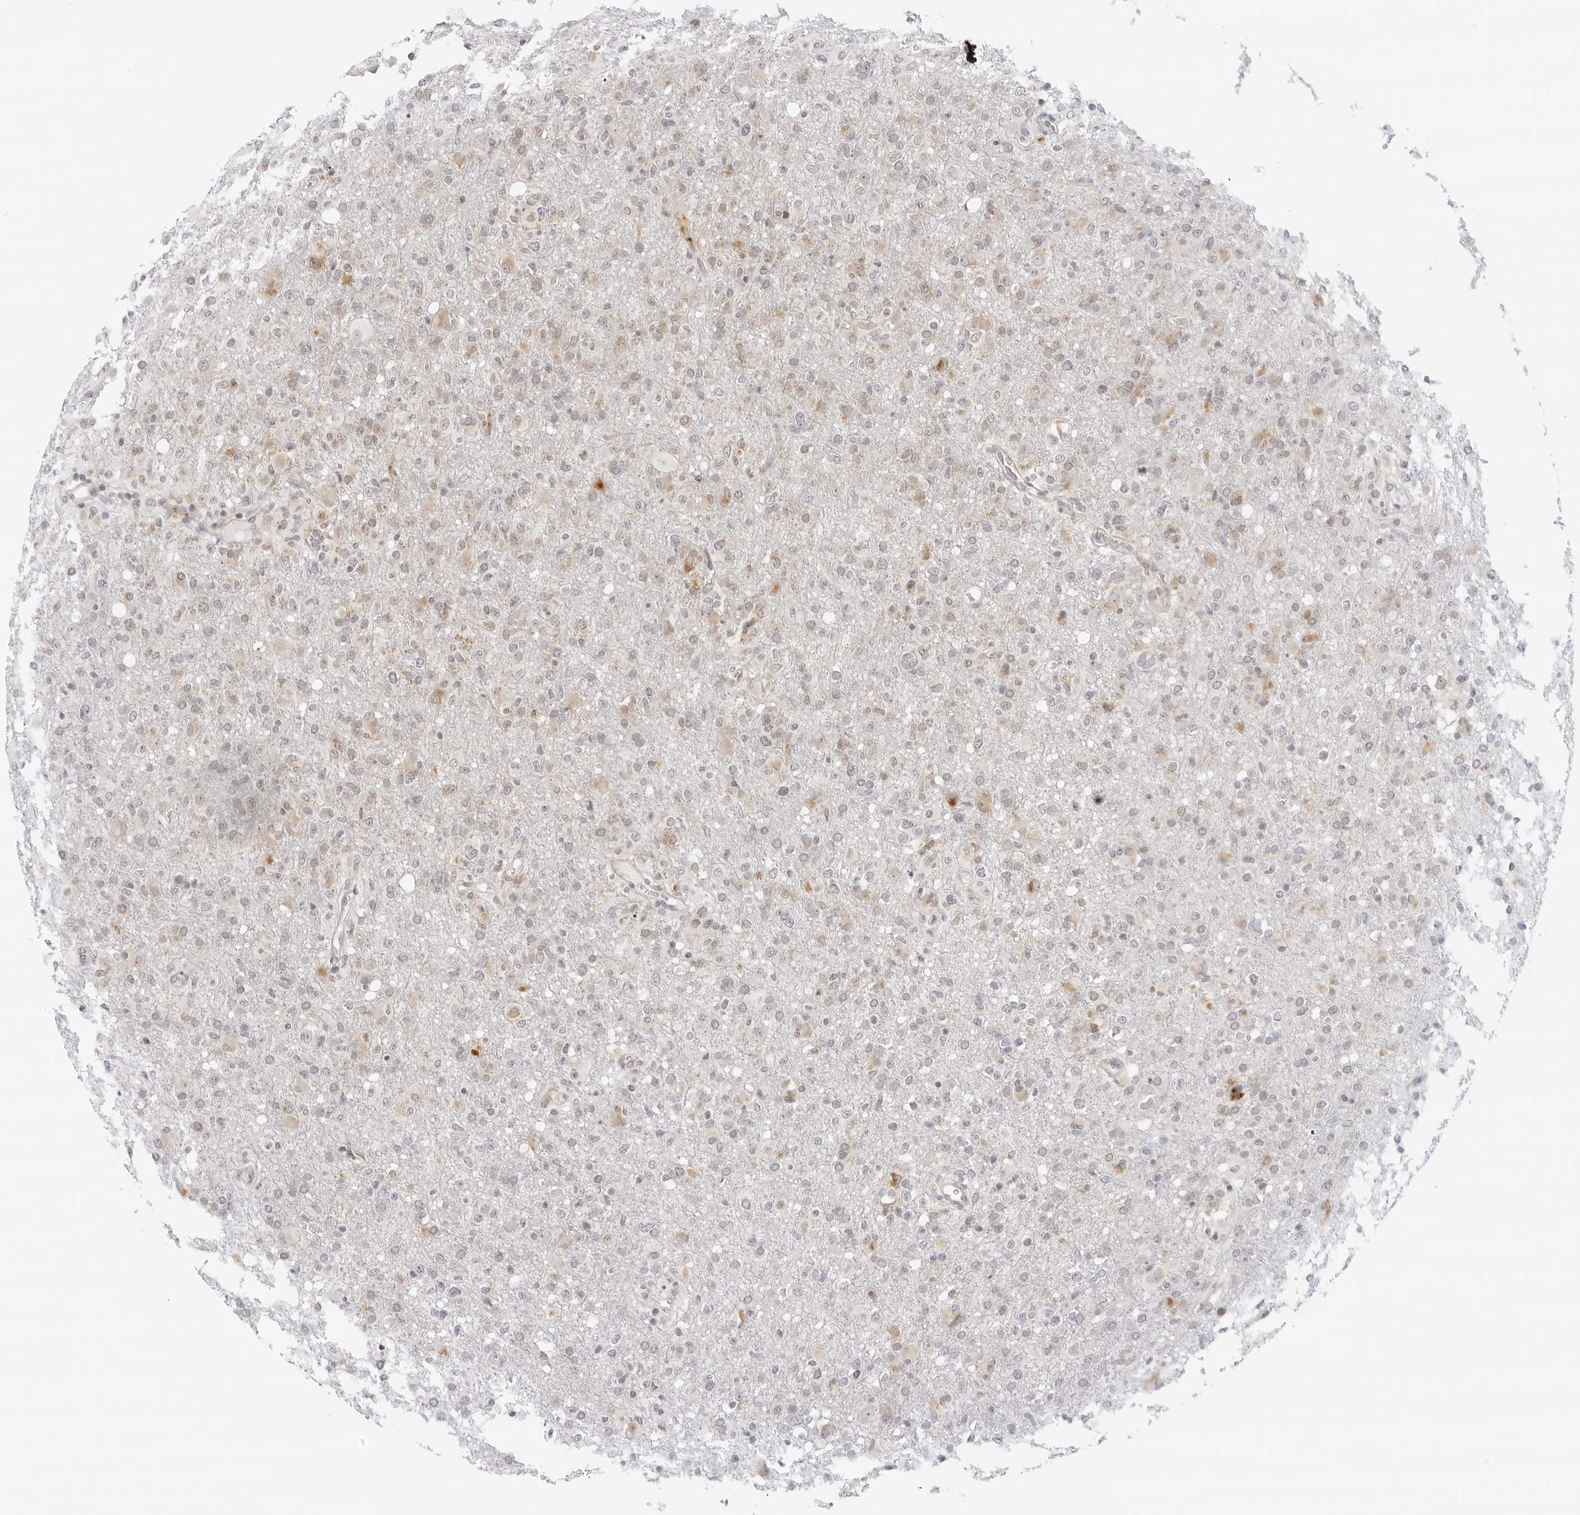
{"staining": {"intensity": "weak", "quantity": "25%-75%", "location": "cytoplasmic/membranous"}, "tissue": "glioma", "cell_type": "Tumor cells", "image_type": "cancer", "snomed": [{"axis": "morphology", "description": "Glioma, malignant, High grade"}, {"axis": "topography", "description": "Brain"}], "caption": "Immunohistochemistry micrograph of neoplastic tissue: human glioma stained using immunohistochemistry shows low levels of weak protein expression localized specifically in the cytoplasmic/membranous of tumor cells, appearing as a cytoplasmic/membranous brown color.", "gene": "CIART", "patient": {"sex": "female", "age": 57}}